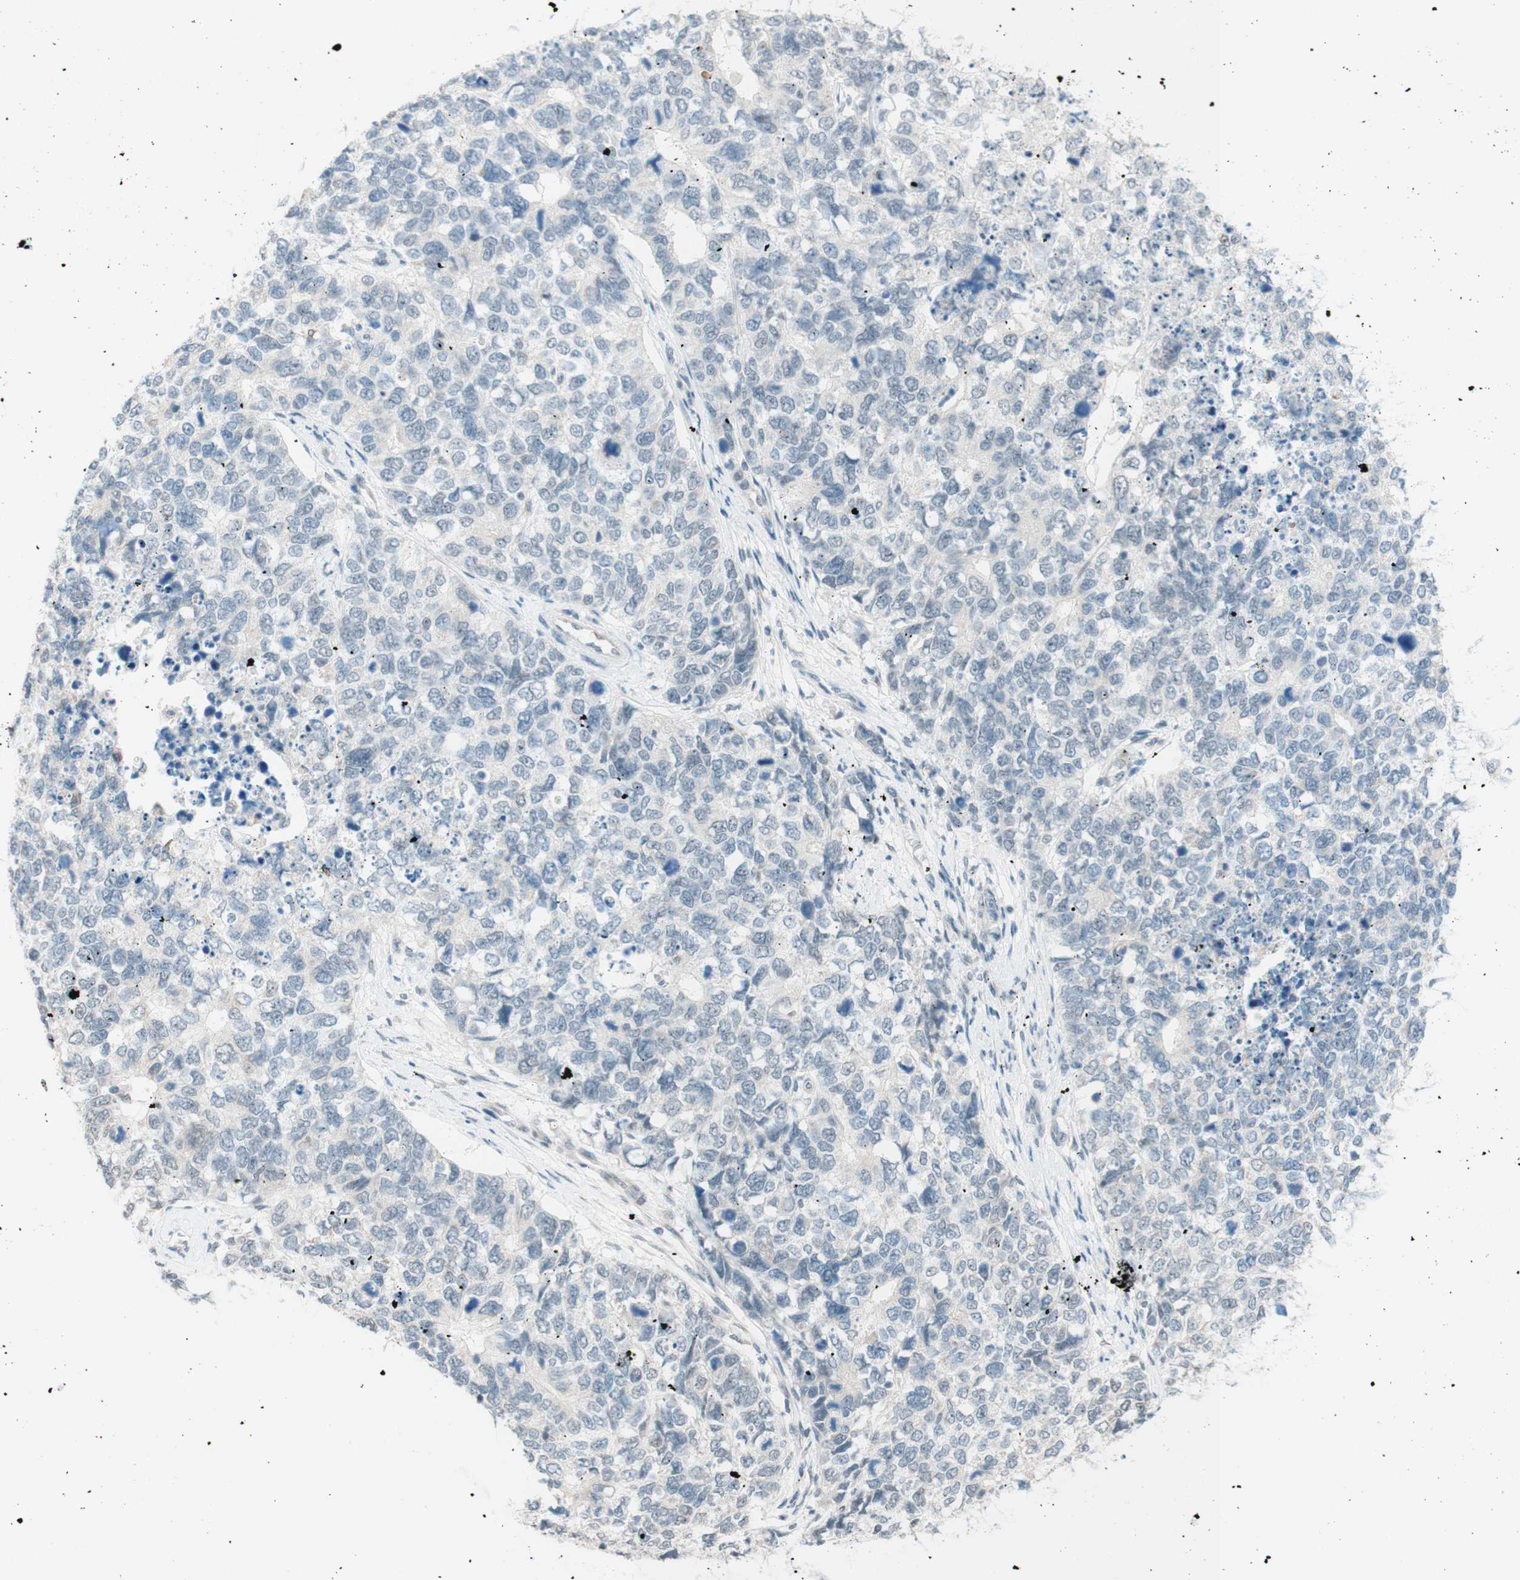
{"staining": {"intensity": "negative", "quantity": "none", "location": "none"}, "tissue": "cervical cancer", "cell_type": "Tumor cells", "image_type": "cancer", "snomed": [{"axis": "morphology", "description": "Squamous cell carcinoma, NOS"}, {"axis": "topography", "description": "Cervix"}], "caption": "Tumor cells are negative for brown protein staining in cervical cancer.", "gene": "JPH1", "patient": {"sex": "female", "age": 63}}